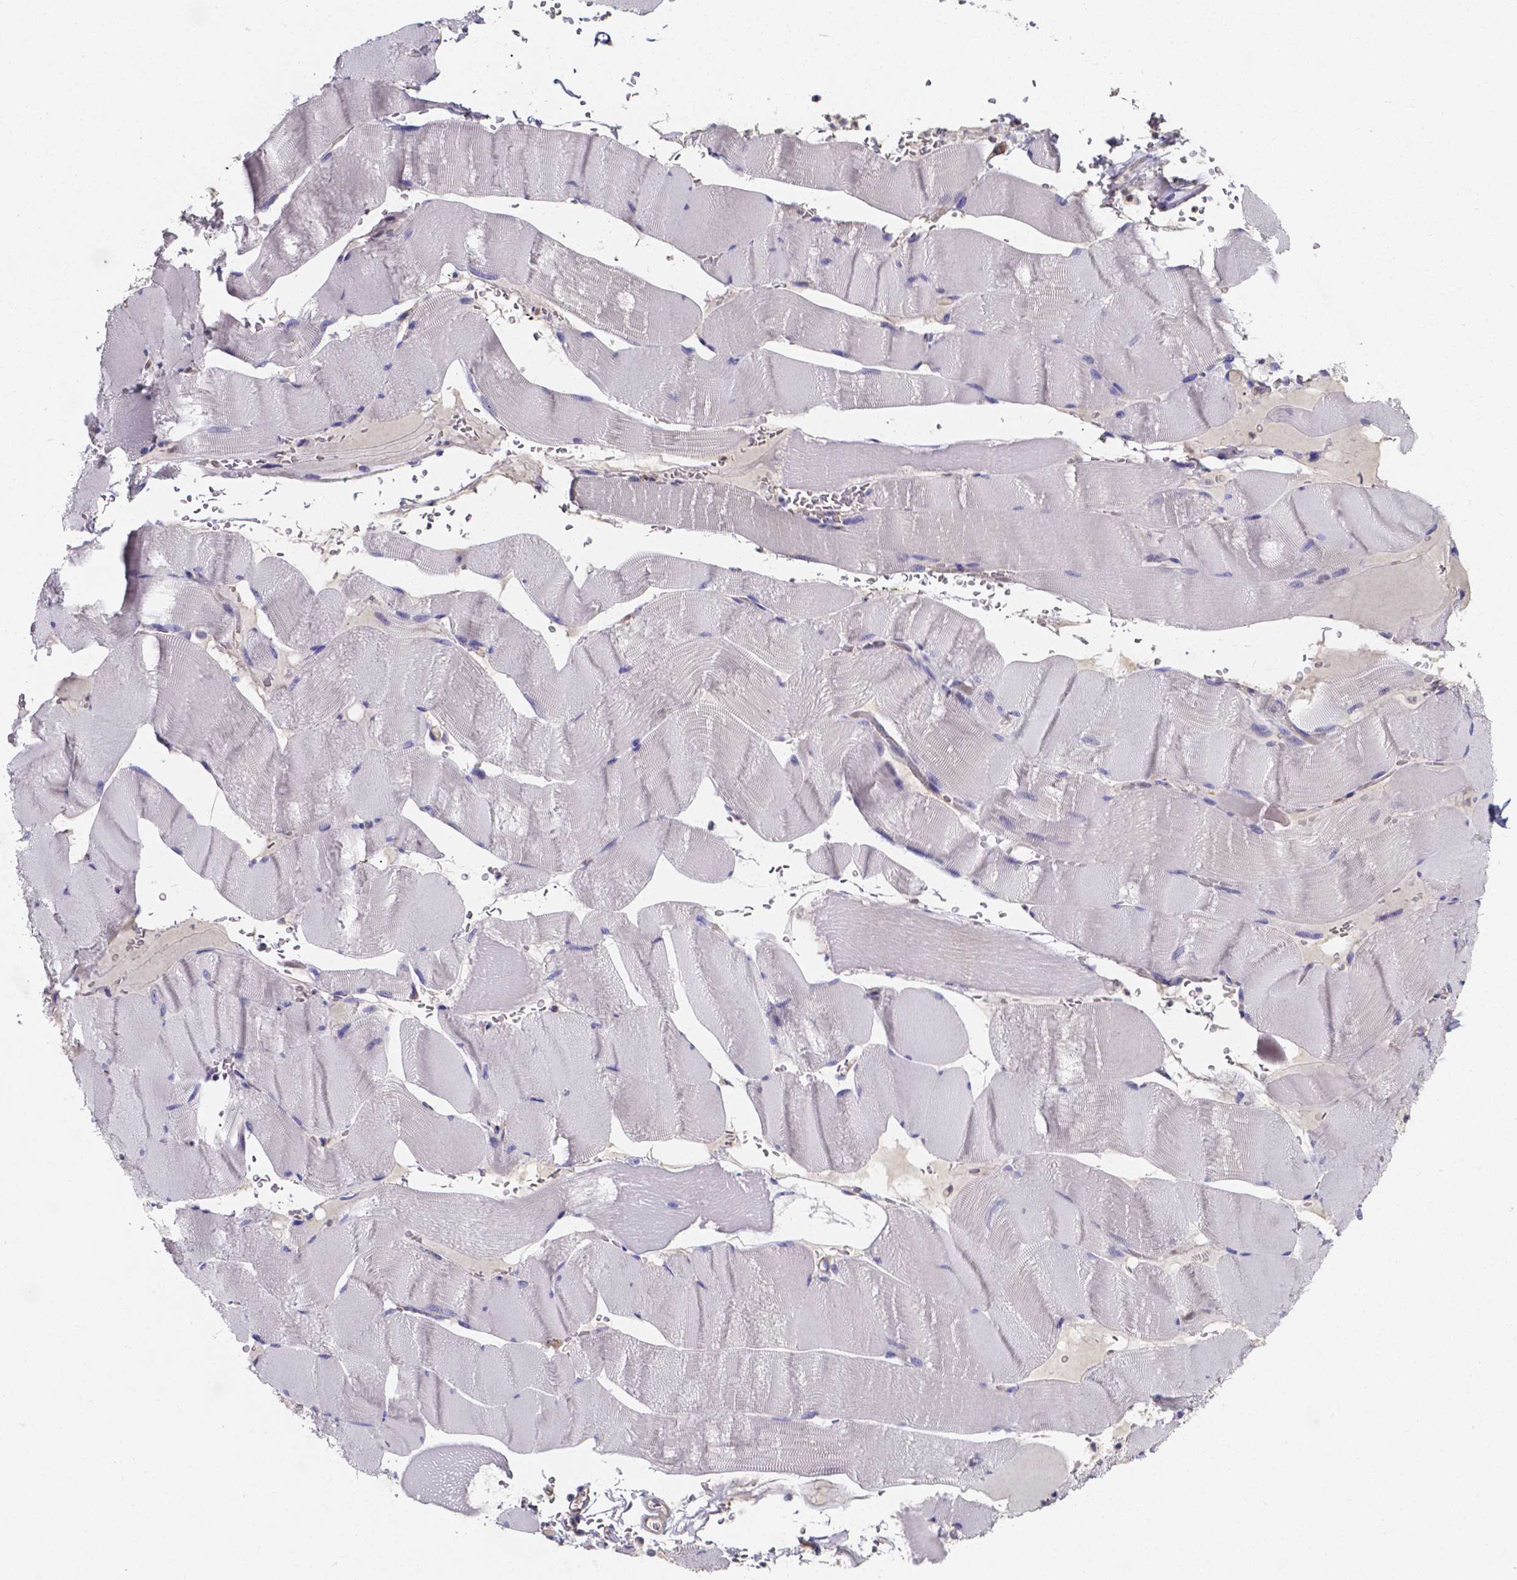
{"staining": {"intensity": "negative", "quantity": "none", "location": "none"}, "tissue": "skeletal muscle", "cell_type": "Myocytes", "image_type": "normal", "snomed": [{"axis": "morphology", "description": "Normal tissue, NOS"}, {"axis": "topography", "description": "Skeletal muscle"}], "caption": "This is an IHC micrograph of unremarkable human skeletal muscle. There is no expression in myocytes.", "gene": "CACNG8", "patient": {"sex": "male", "age": 56}}